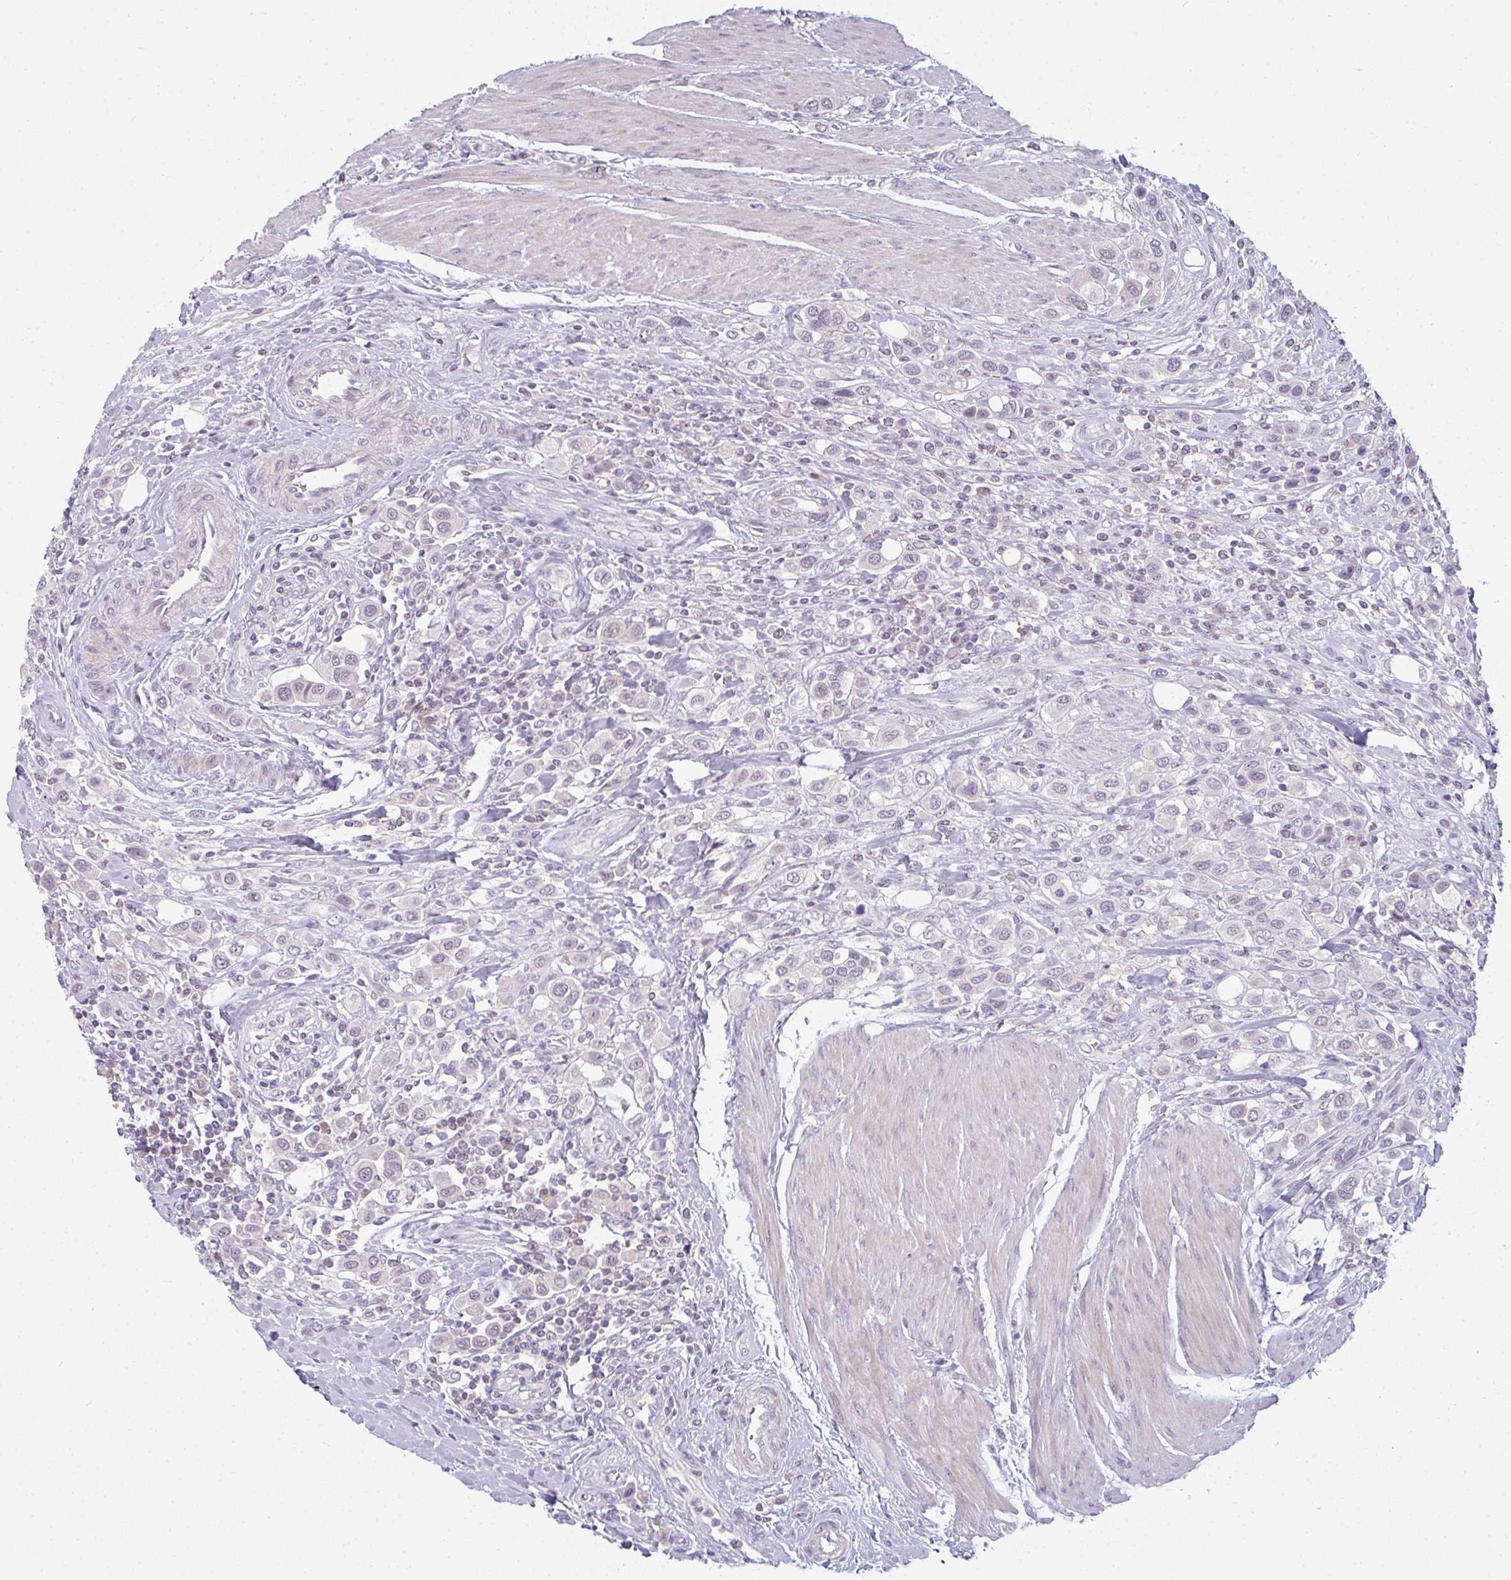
{"staining": {"intensity": "negative", "quantity": "none", "location": "none"}, "tissue": "urothelial cancer", "cell_type": "Tumor cells", "image_type": "cancer", "snomed": [{"axis": "morphology", "description": "Urothelial carcinoma, High grade"}, {"axis": "topography", "description": "Urinary bladder"}], "caption": "Tumor cells show no significant protein positivity in urothelial cancer.", "gene": "PPFIA4", "patient": {"sex": "male", "age": 50}}